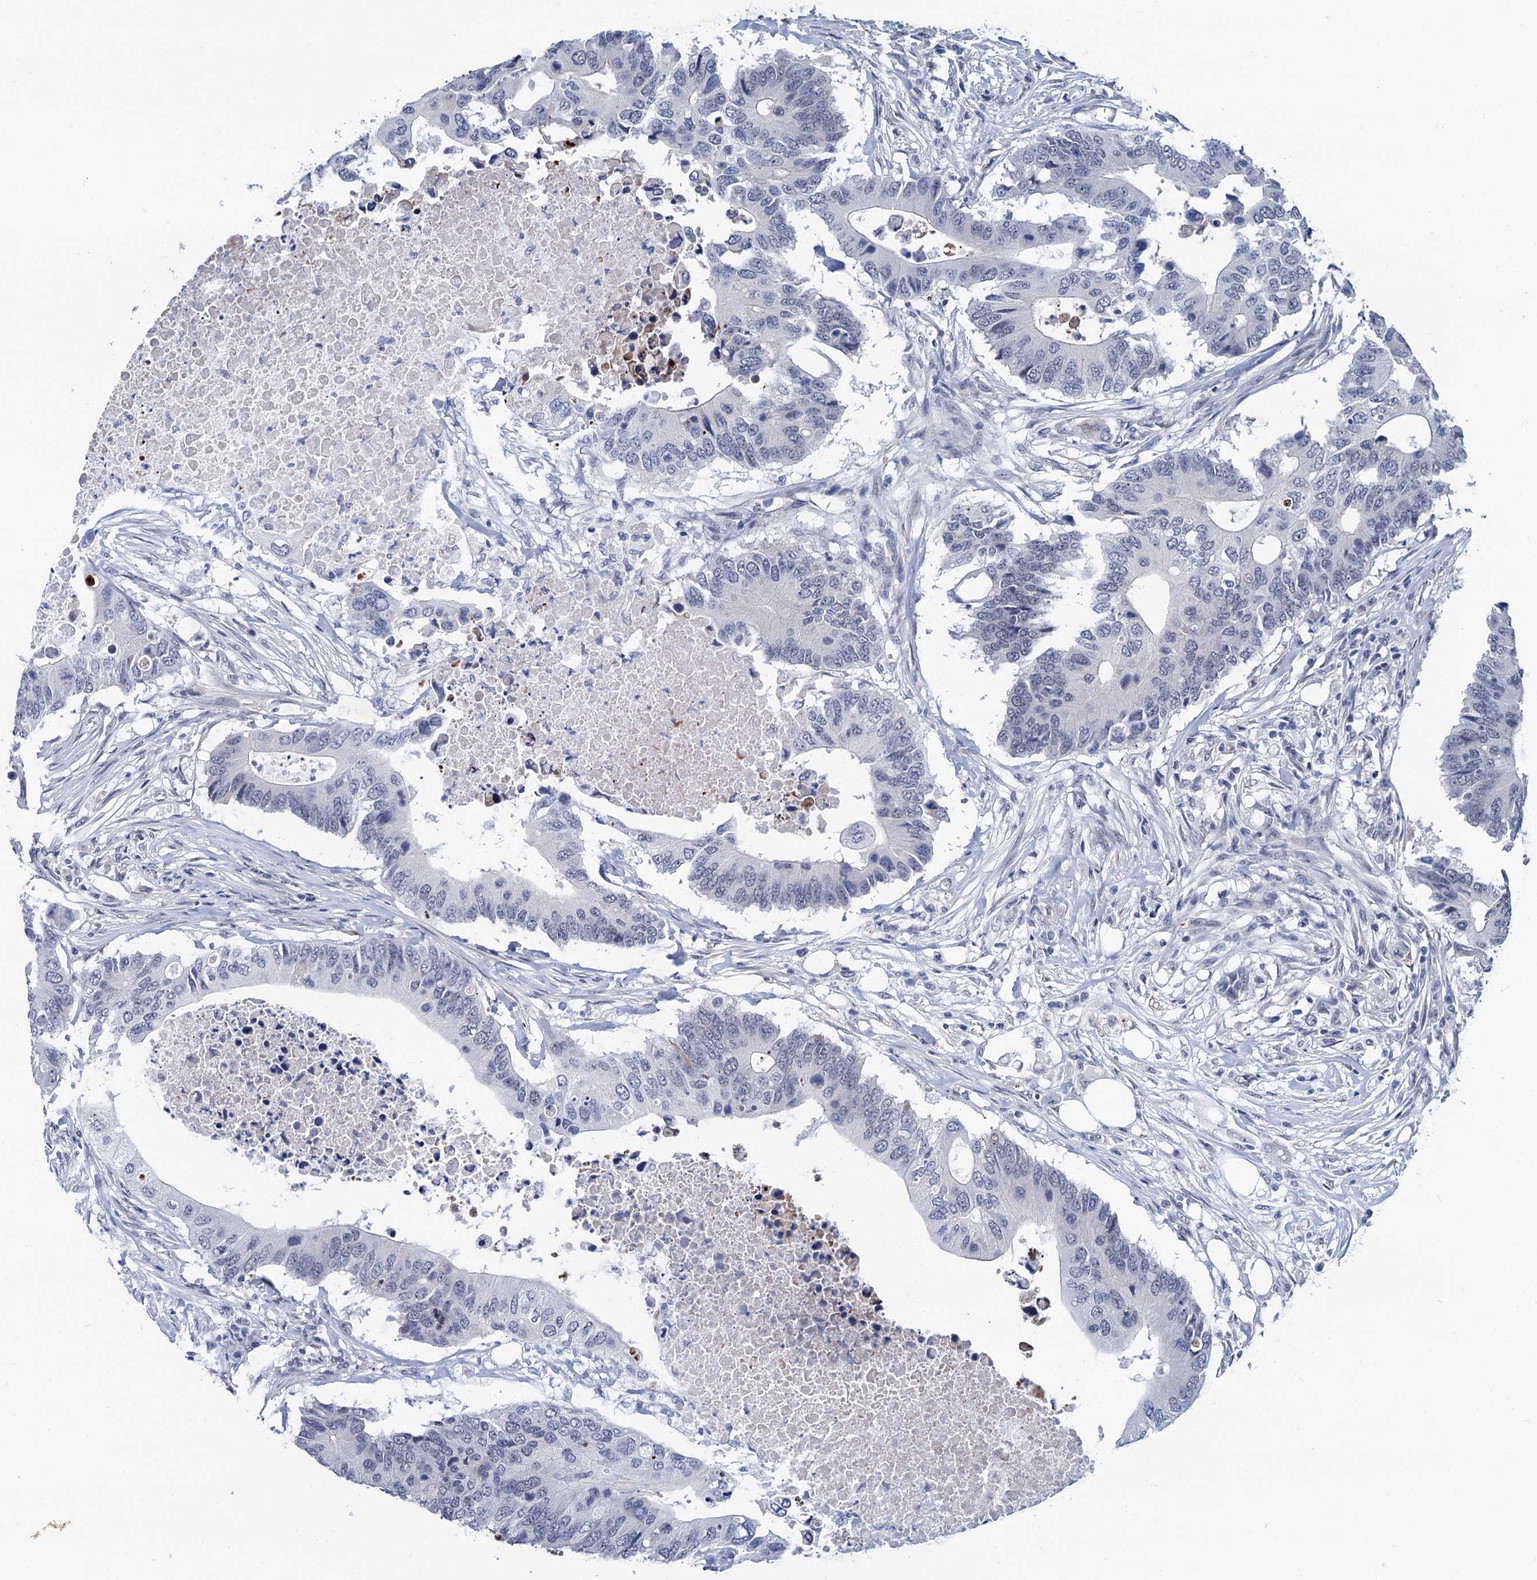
{"staining": {"intensity": "negative", "quantity": "none", "location": "none"}, "tissue": "colorectal cancer", "cell_type": "Tumor cells", "image_type": "cancer", "snomed": [{"axis": "morphology", "description": "Adenocarcinoma, NOS"}, {"axis": "topography", "description": "Colon"}], "caption": "High magnification brightfield microscopy of adenocarcinoma (colorectal) stained with DAB (3,3'-diaminobenzidine) (brown) and counterstained with hematoxylin (blue): tumor cells show no significant staining.", "gene": "C16orf87", "patient": {"sex": "male", "age": 71}}